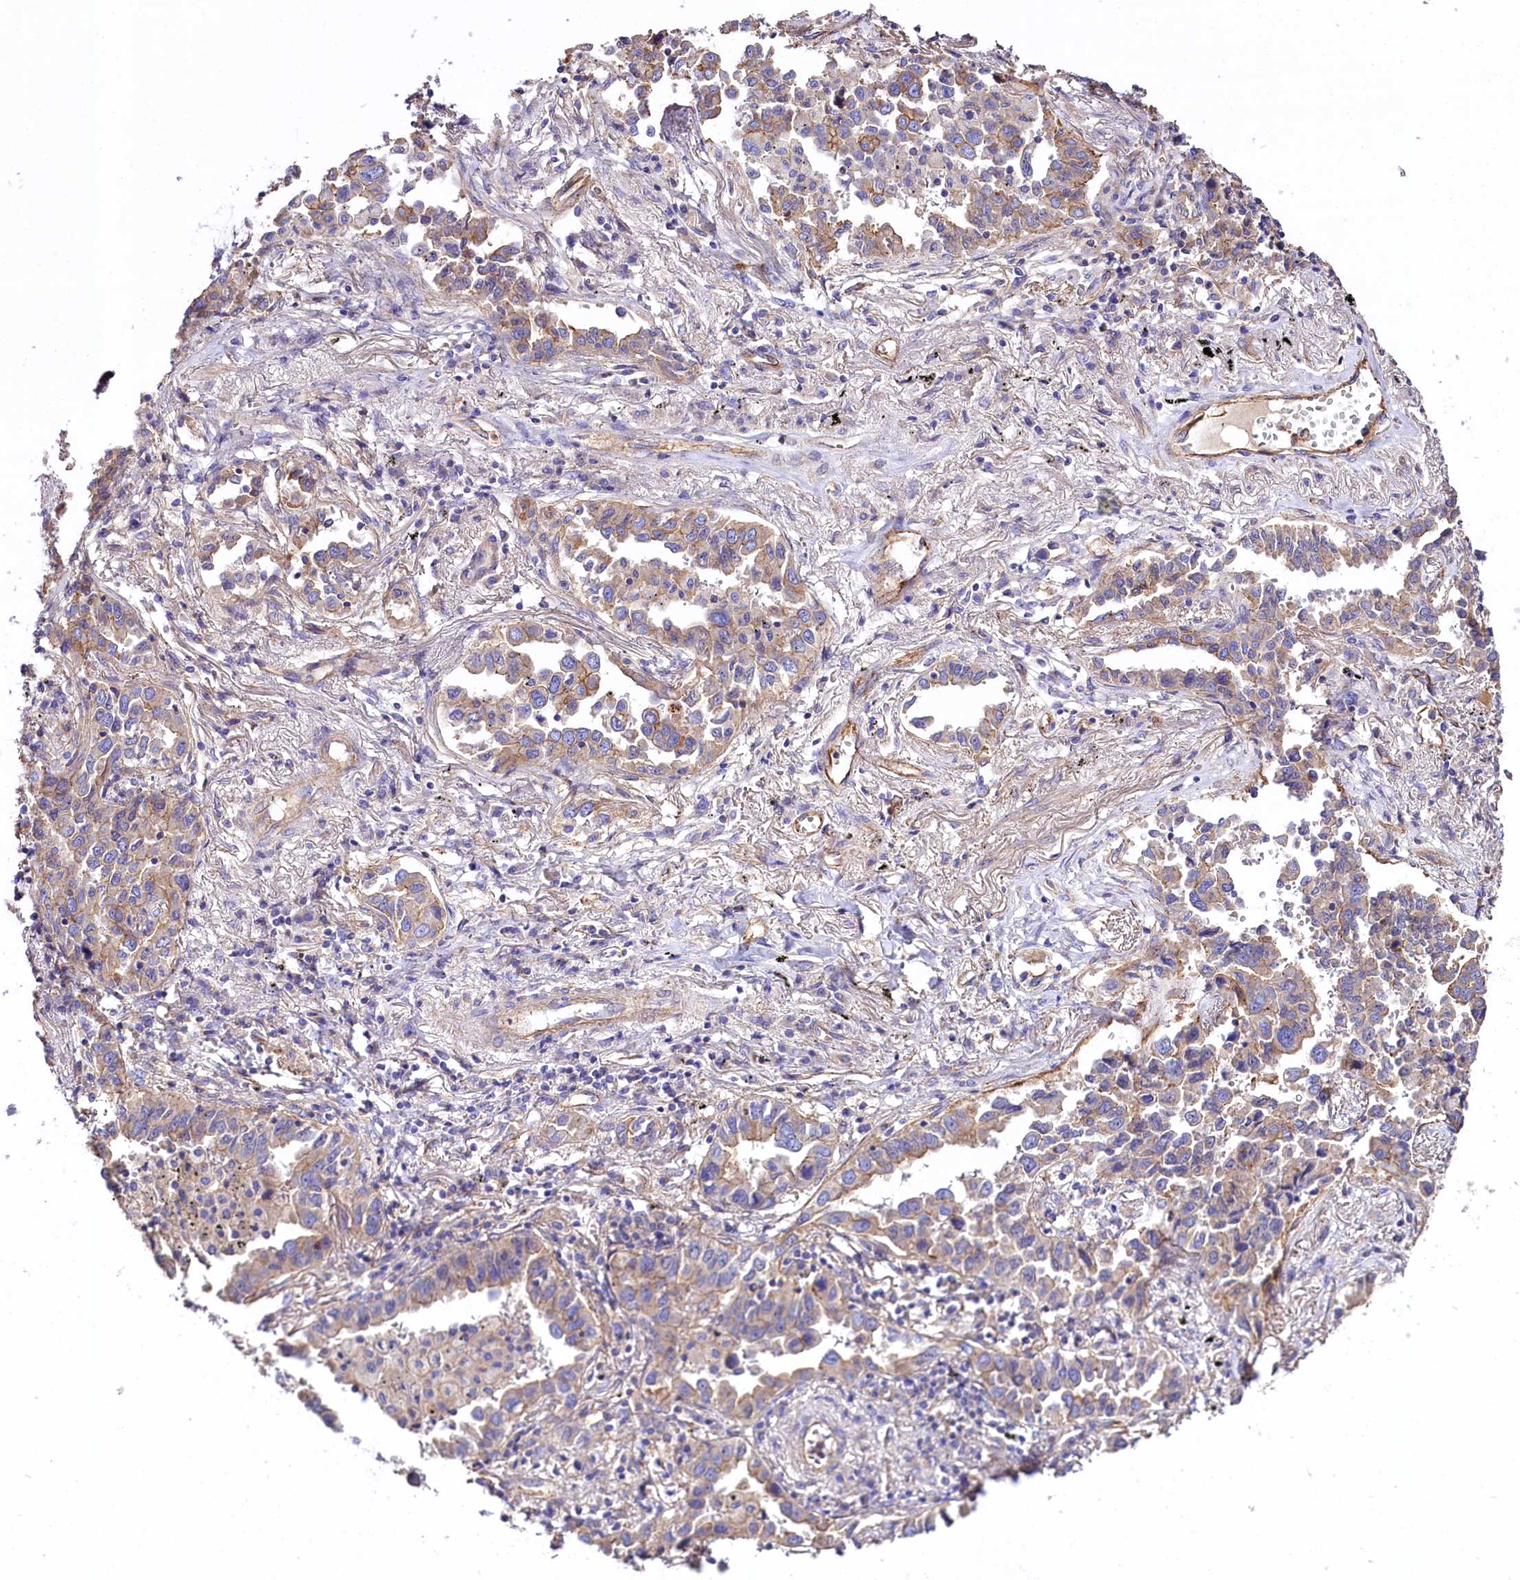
{"staining": {"intensity": "weak", "quantity": ">75%", "location": "cytoplasmic/membranous"}, "tissue": "lung cancer", "cell_type": "Tumor cells", "image_type": "cancer", "snomed": [{"axis": "morphology", "description": "Adenocarcinoma, NOS"}, {"axis": "topography", "description": "Lung"}], "caption": "Protein expression analysis of lung cancer (adenocarcinoma) shows weak cytoplasmic/membranous staining in about >75% of tumor cells.", "gene": "FCHSD2", "patient": {"sex": "male", "age": 67}}